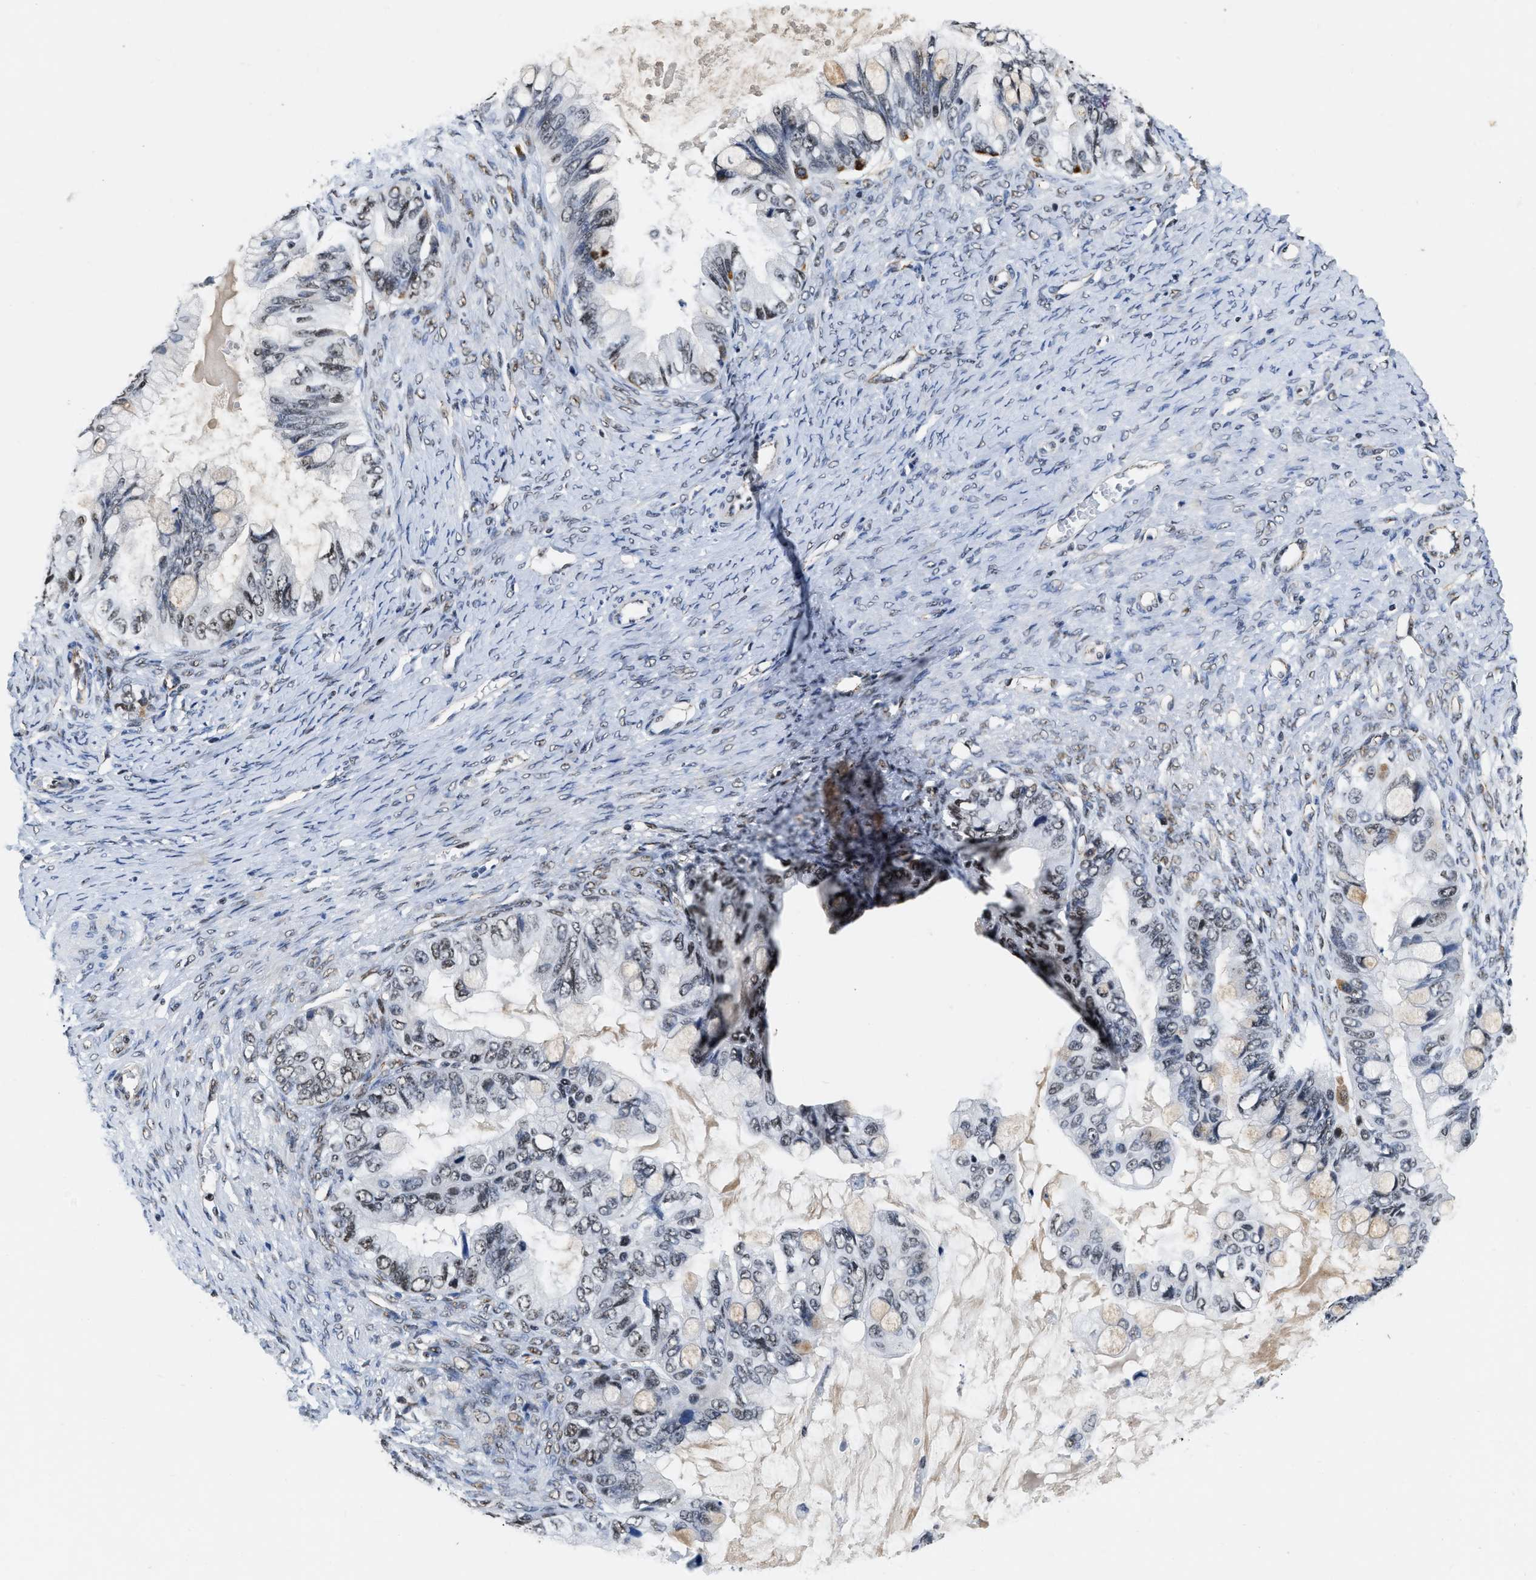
{"staining": {"intensity": "weak", "quantity": ">75%", "location": "nuclear"}, "tissue": "ovarian cancer", "cell_type": "Tumor cells", "image_type": "cancer", "snomed": [{"axis": "morphology", "description": "Cystadenocarcinoma, mucinous, NOS"}, {"axis": "topography", "description": "Ovary"}], "caption": "Human mucinous cystadenocarcinoma (ovarian) stained for a protein (brown) reveals weak nuclear positive expression in about >75% of tumor cells.", "gene": "CCNE1", "patient": {"sex": "female", "age": 80}}